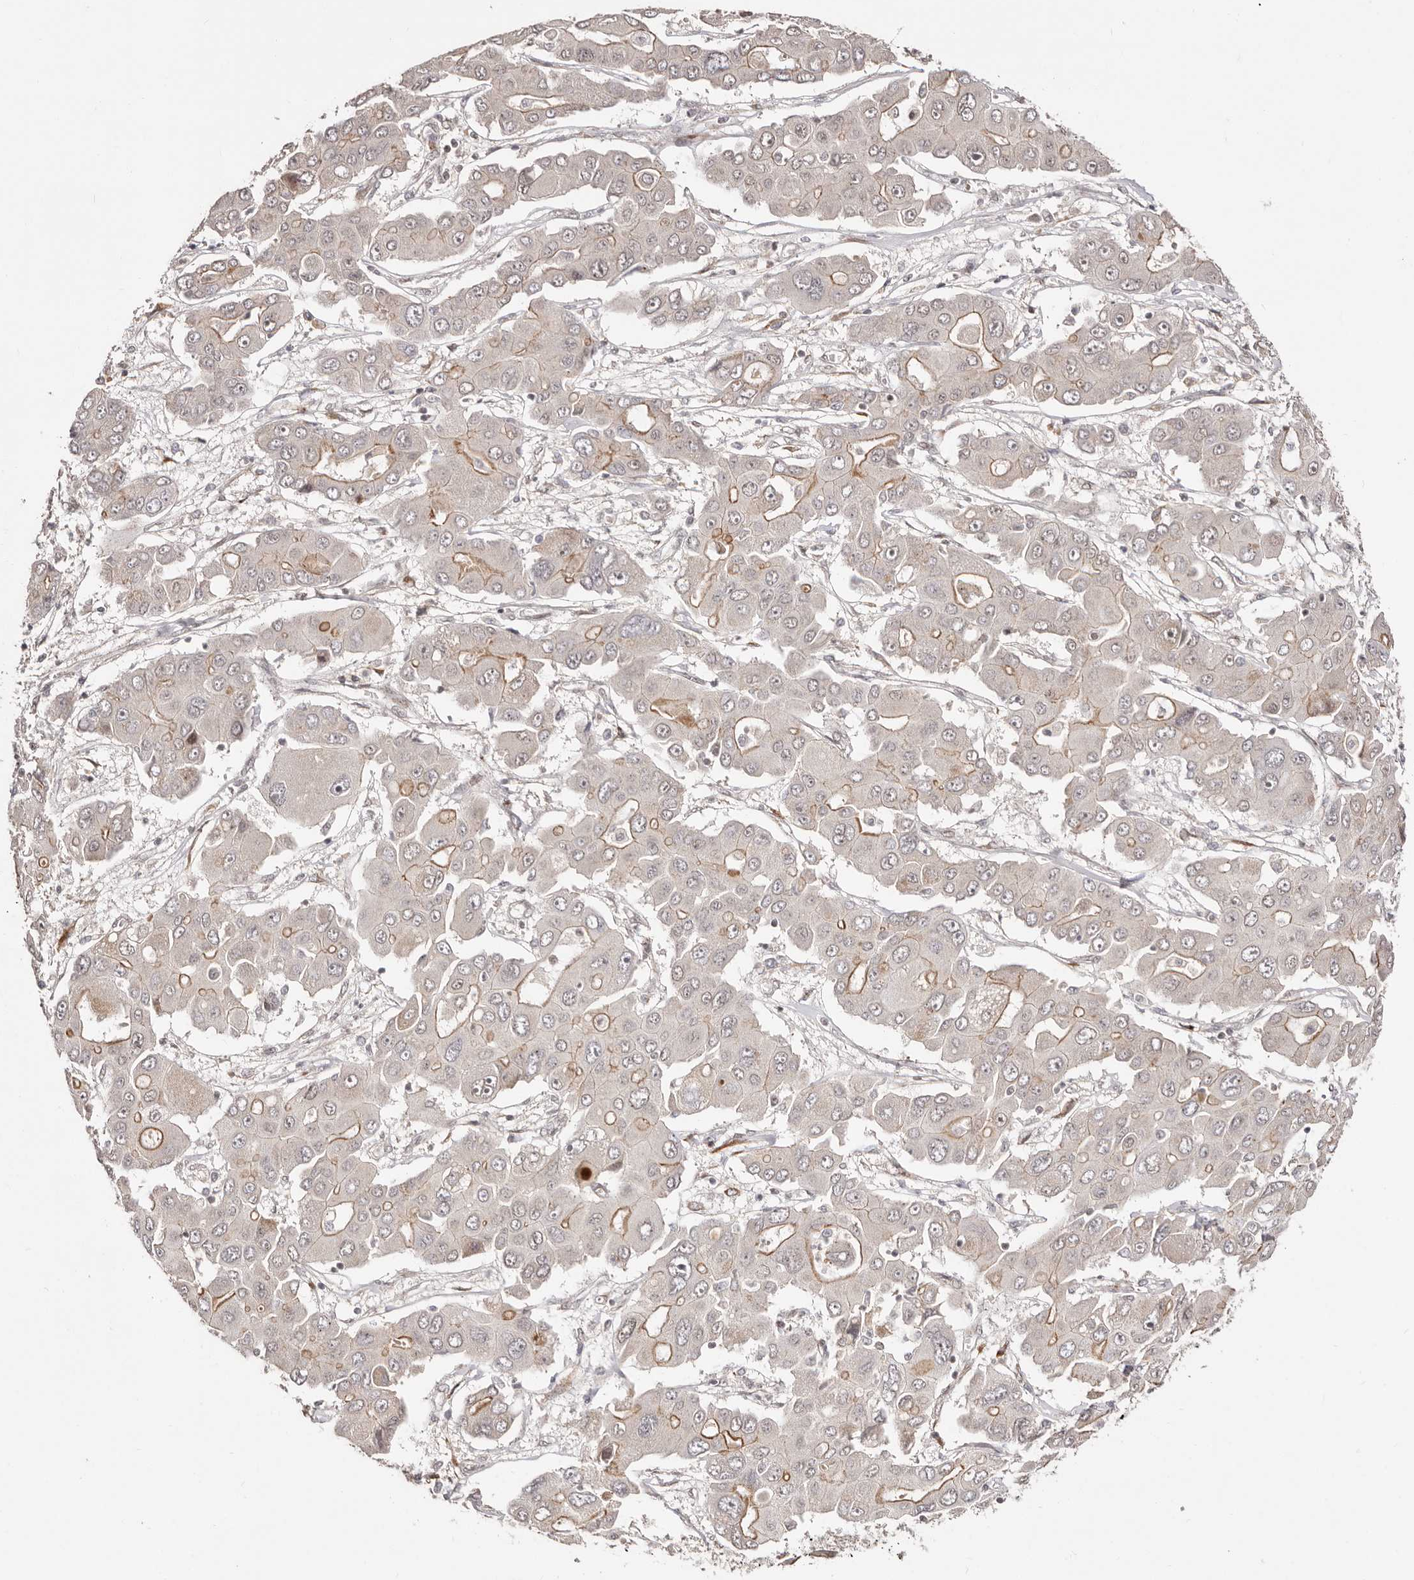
{"staining": {"intensity": "moderate", "quantity": "25%-75%", "location": "cytoplasmic/membranous"}, "tissue": "liver cancer", "cell_type": "Tumor cells", "image_type": "cancer", "snomed": [{"axis": "morphology", "description": "Cholangiocarcinoma"}, {"axis": "topography", "description": "Liver"}], "caption": "Liver cholangiocarcinoma stained for a protein reveals moderate cytoplasmic/membranous positivity in tumor cells. Using DAB (brown) and hematoxylin (blue) stains, captured at high magnification using brightfield microscopy.", "gene": "SRCAP", "patient": {"sex": "male", "age": 67}}